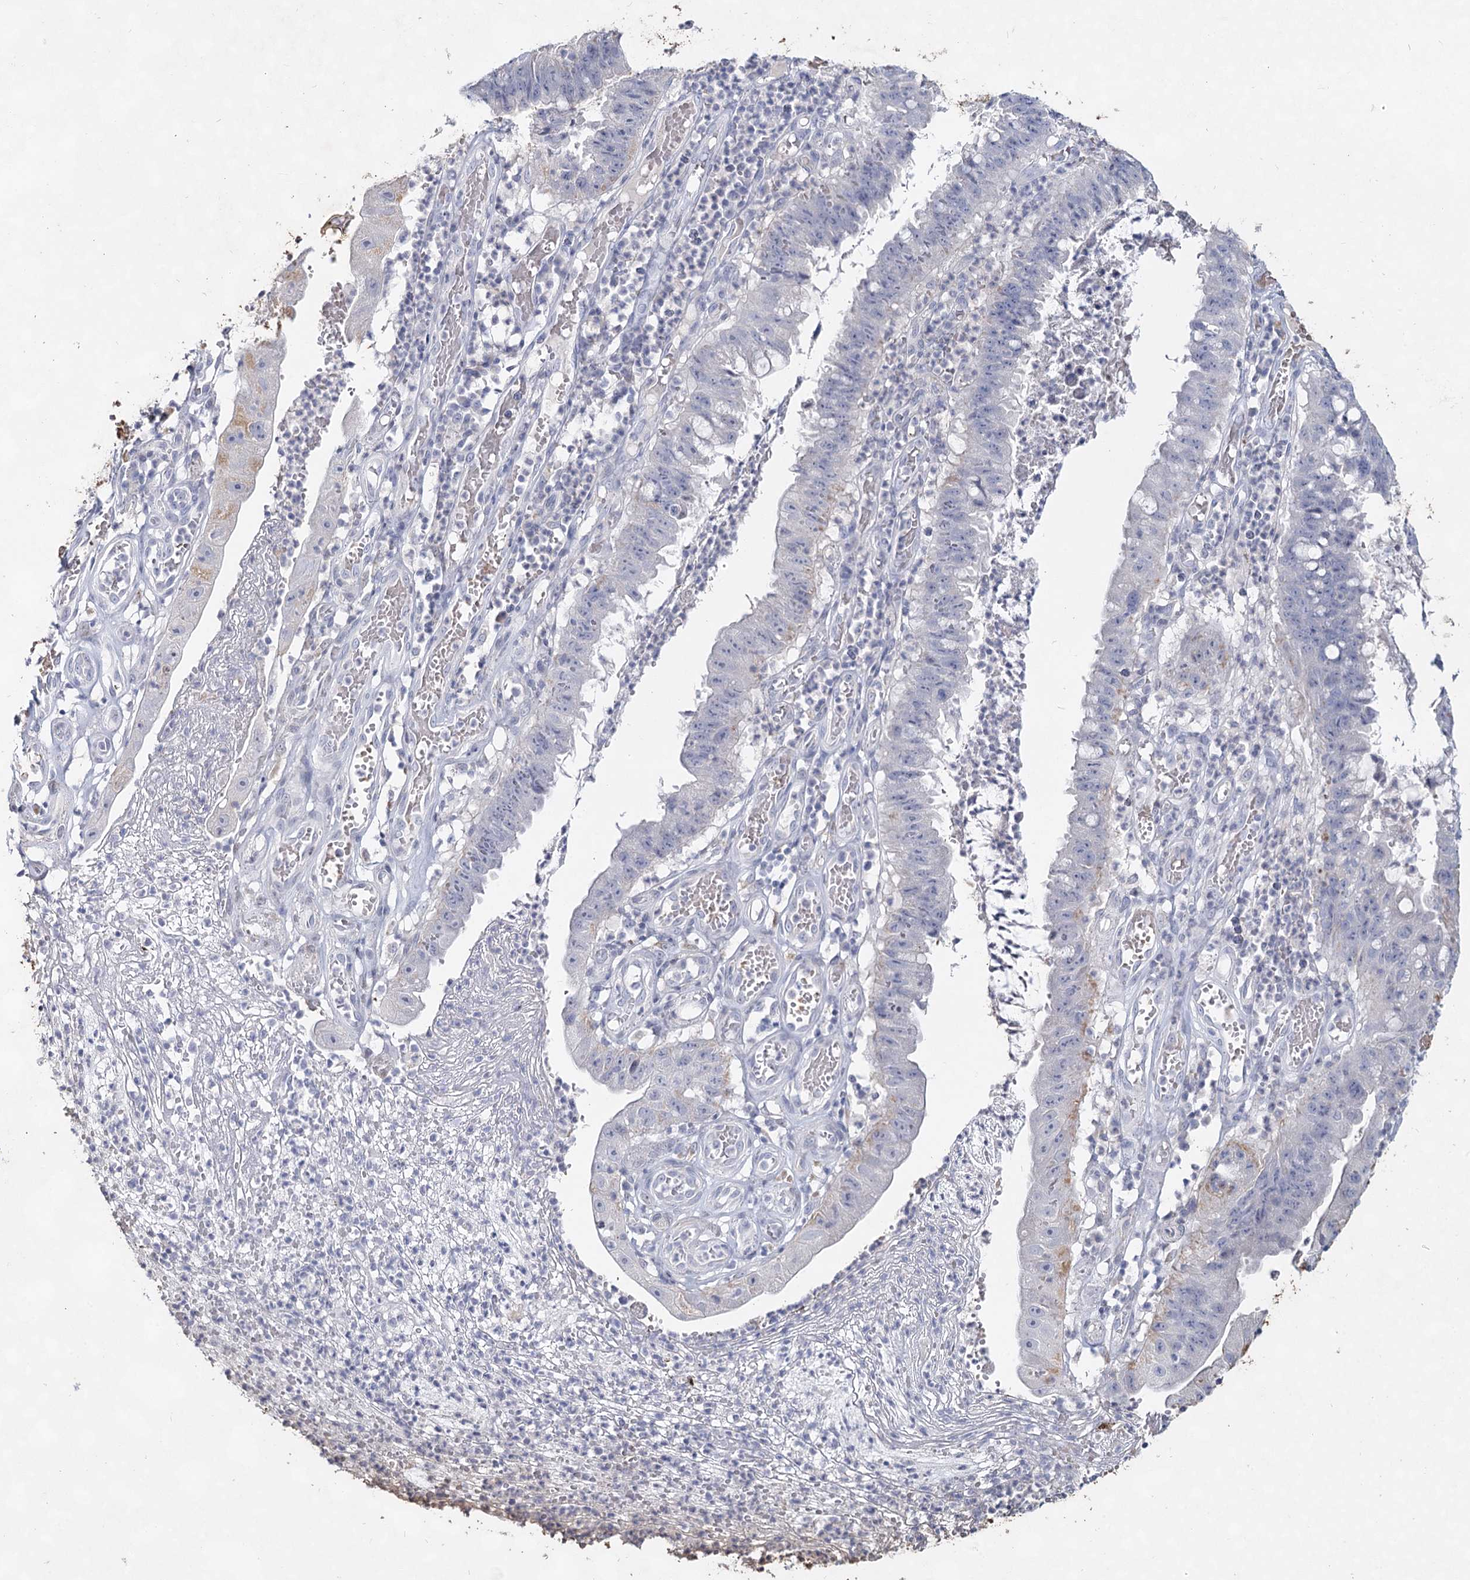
{"staining": {"intensity": "negative", "quantity": "none", "location": "none"}, "tissue": "stomach cancer", "cell_type": "Tumor cells", "image_type": "cancer", "snomed": [{"axis": "morphology", "description": "Adenocarcinoma, NOS"}, {"axis": "topography", "description": "Stomach"}], "caption": "Stomach adenocarcinoma stained for a protein using immunohistochemistry (IHC) exhibits no positivity tumor cells.", "gene": "CCDC73", "patient": {"sex": "male", "age": 59}}